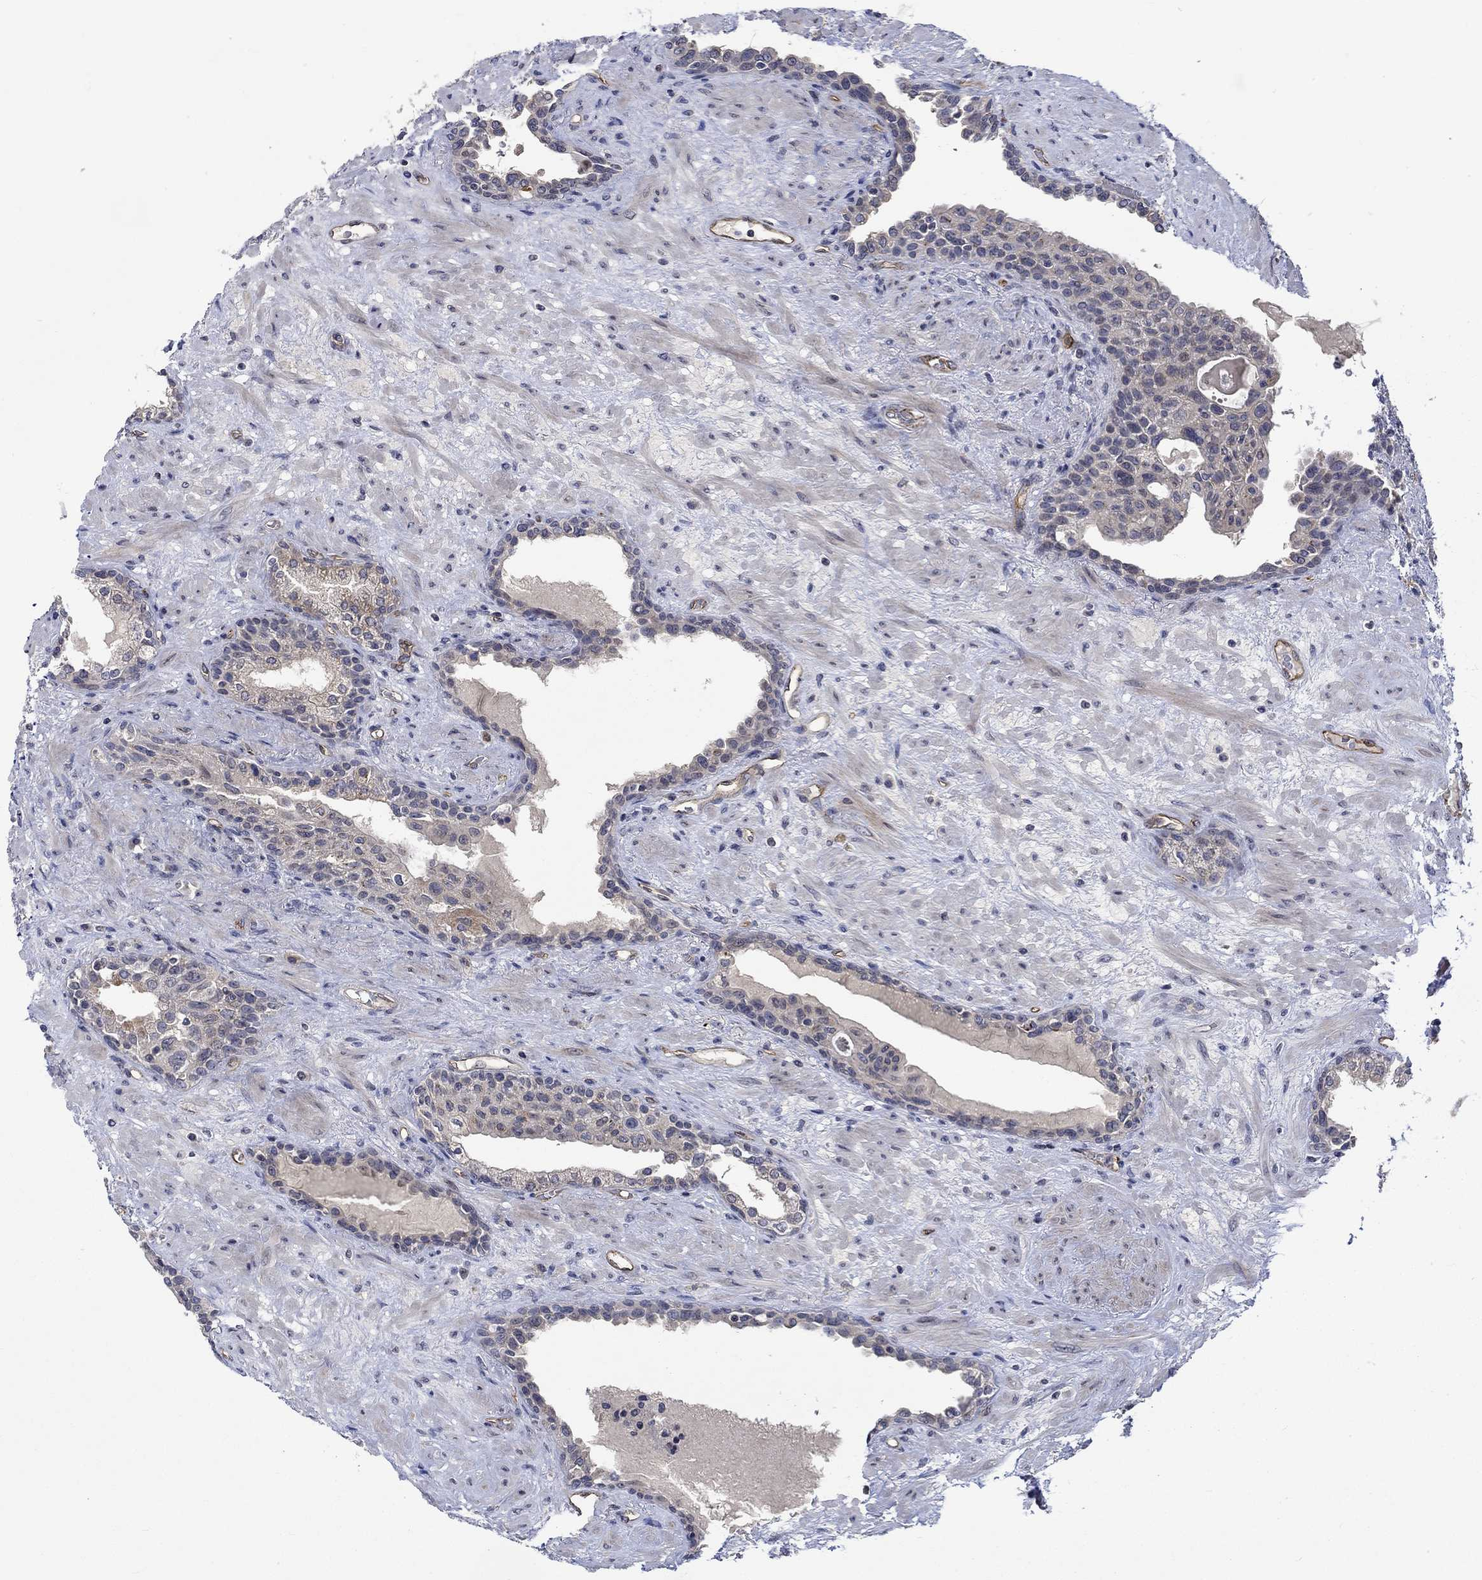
{"staining": {"intensity": "weak", "quantity": "25%-75%", "location": "cytoplasmic/membranous"}, "tissue": "prostate", "cell_type": "Glandular cells", "image_type": "normal", "snomed": [{"axis": "morphology", "description": "Normal tissue, NOS"}, {"axis": "topography", "description": "Prostate"}], "caption": "Benign prostate demonstrates weak cytoplasmic/membranous positivity in approximately 25%-75% of glandular cells, visualized by immunohistochemistry.", "gene": "GJA5", "patient": {"sex": "male", "age": 63}}